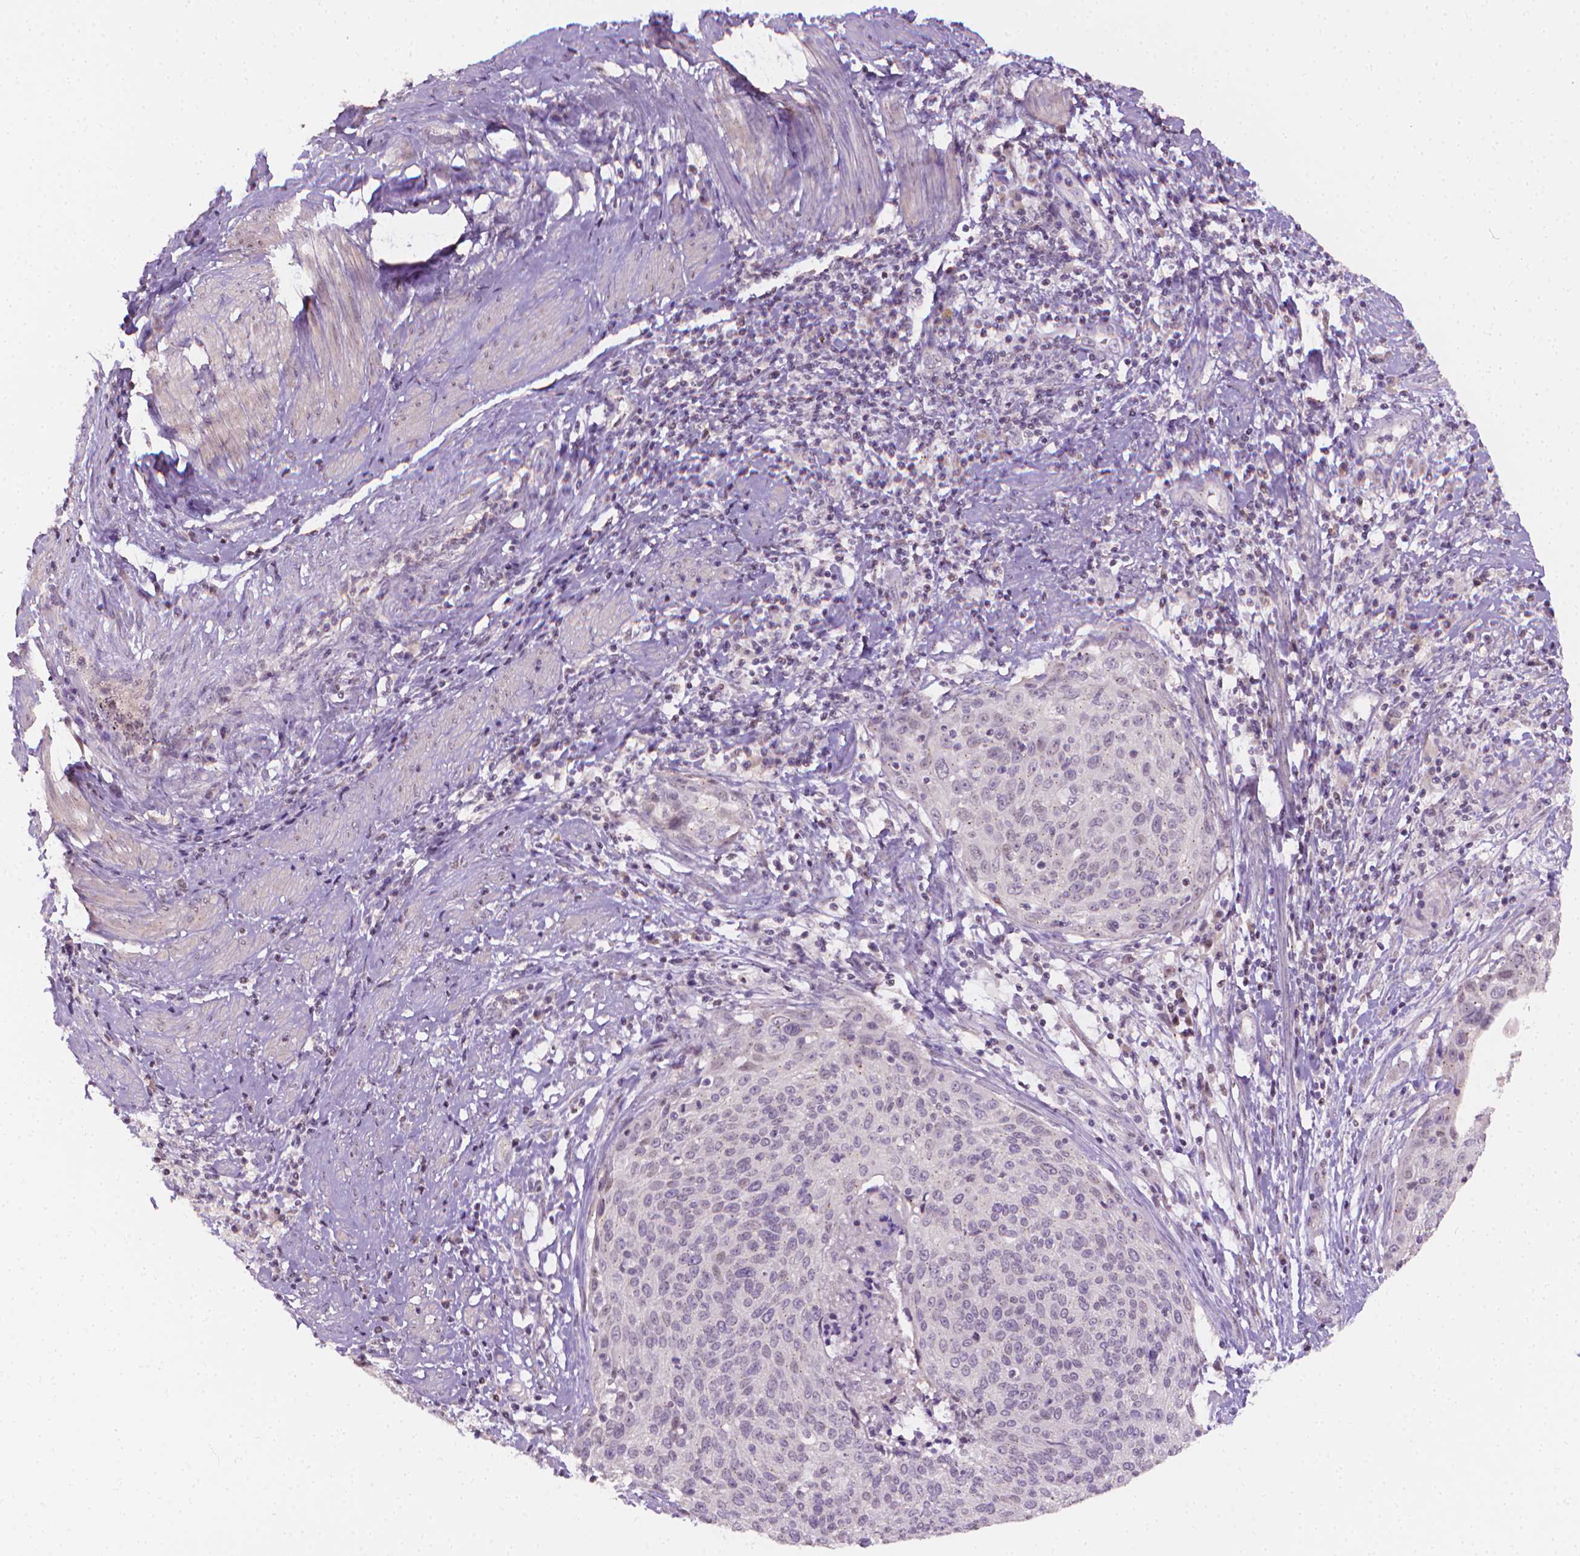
{"staining": {"intensity": "negative", "quantity": "none", "location": "none"}, "tissue": "cervical cancer", "cell_type": "Tumor cells", "image_type": "cancer", "snomed": [{"axis": "morphology", "description": "Squamous cell carcinoma, NOS"}, {"axis": "topography", "description": "Cervix"}], "caption": "Protein analysis of squamous cell carcinoma (cervical) demonstrates no significant staining in tumor cells.", "gene": "NCAN", "patient": {"sex": "female", "age": 31}}